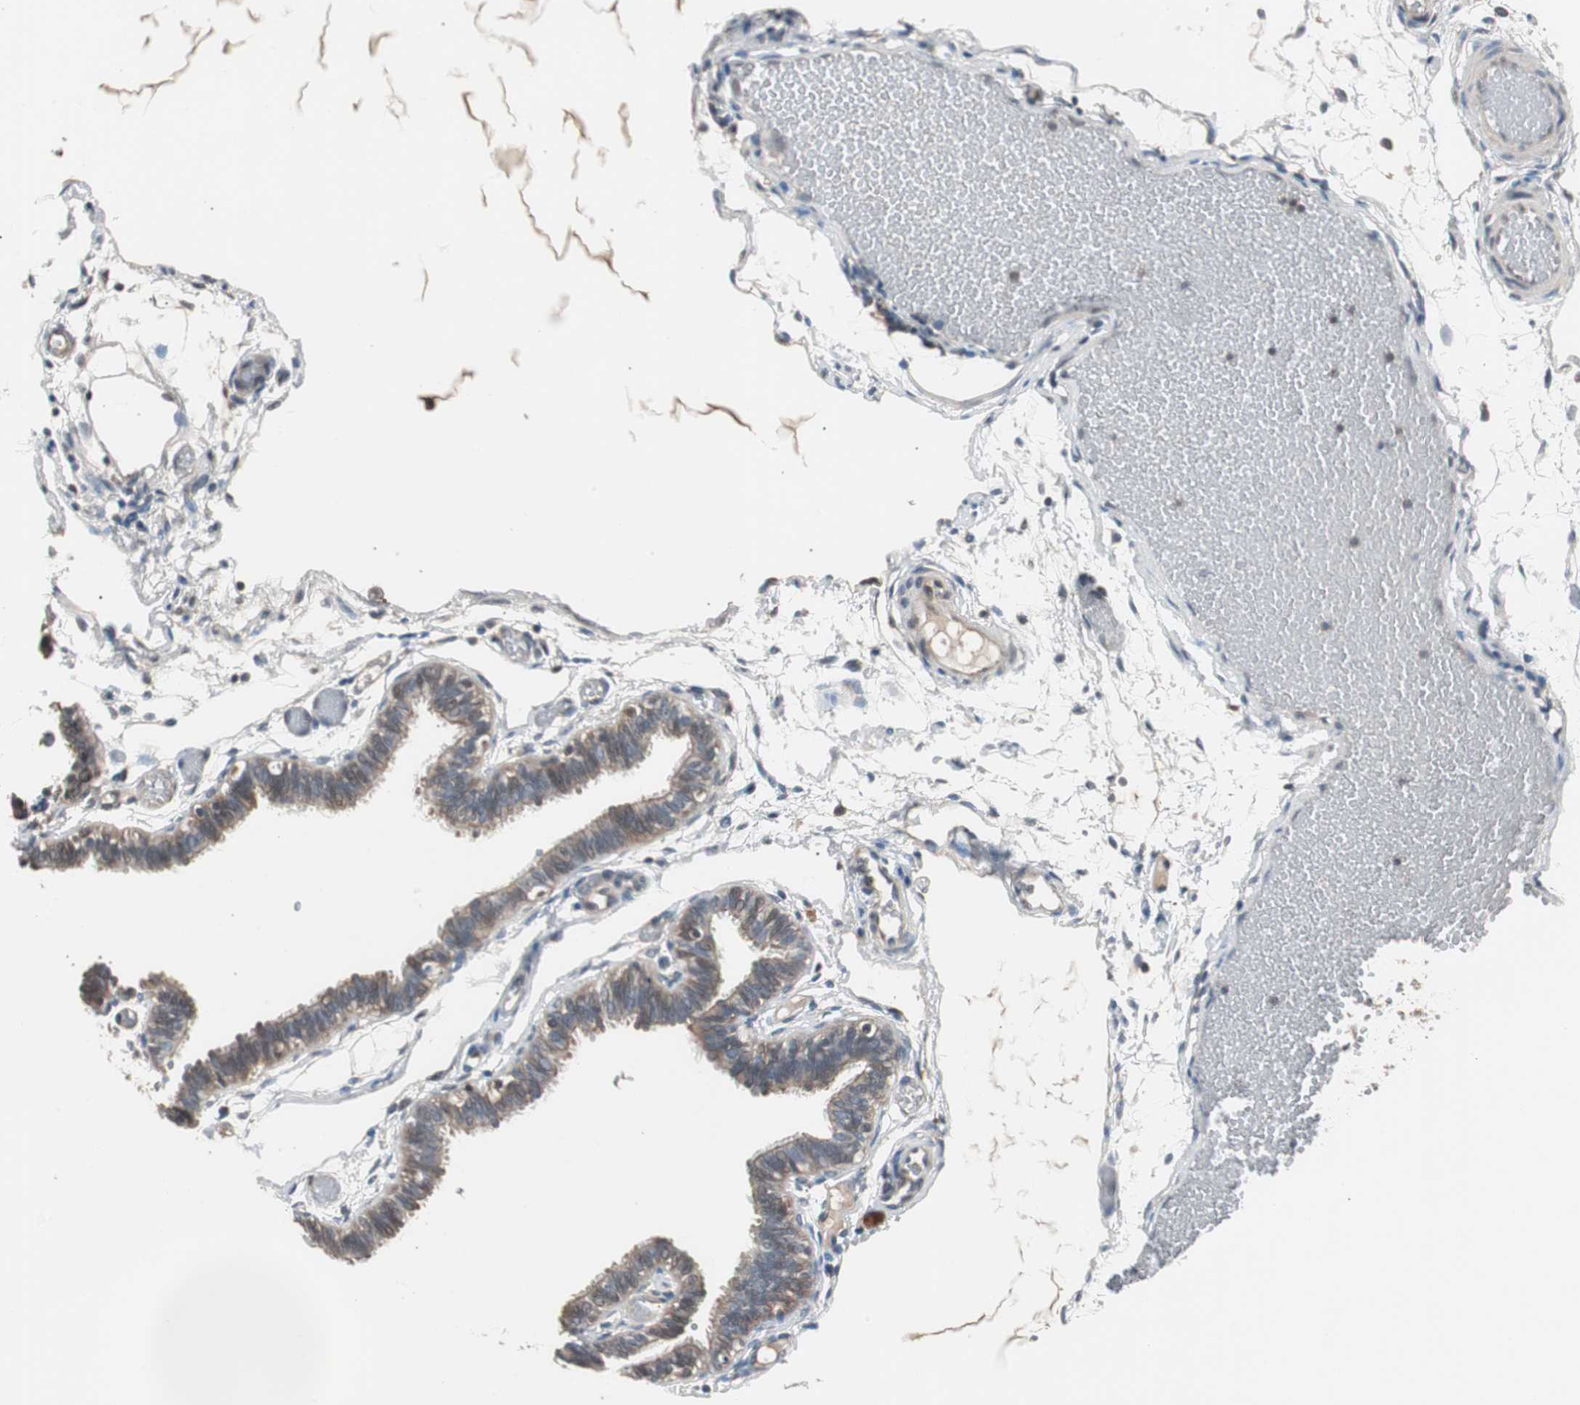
{"staining": {"intensity": "moderate", "quantity": ">75%", "location": "cytoplasmic/membranous"}, "tissue": "fallopian tube", "cell_type": "Glandular cells", "image_type": "normal", "snomed": [{"axis": "morphology", "description": "Normal tissue, NOS"}, {"axis": "topography", "description": "Fallopian tube"}], "caption": "Protein expression analysis of unremarkable fallopian tube demonstrates moderate cytoplasmic/membranous expression in about >75% of glandular cells.", "gene": "ZMPSTE24", "patient": {"sex": "female", "age": 29}}